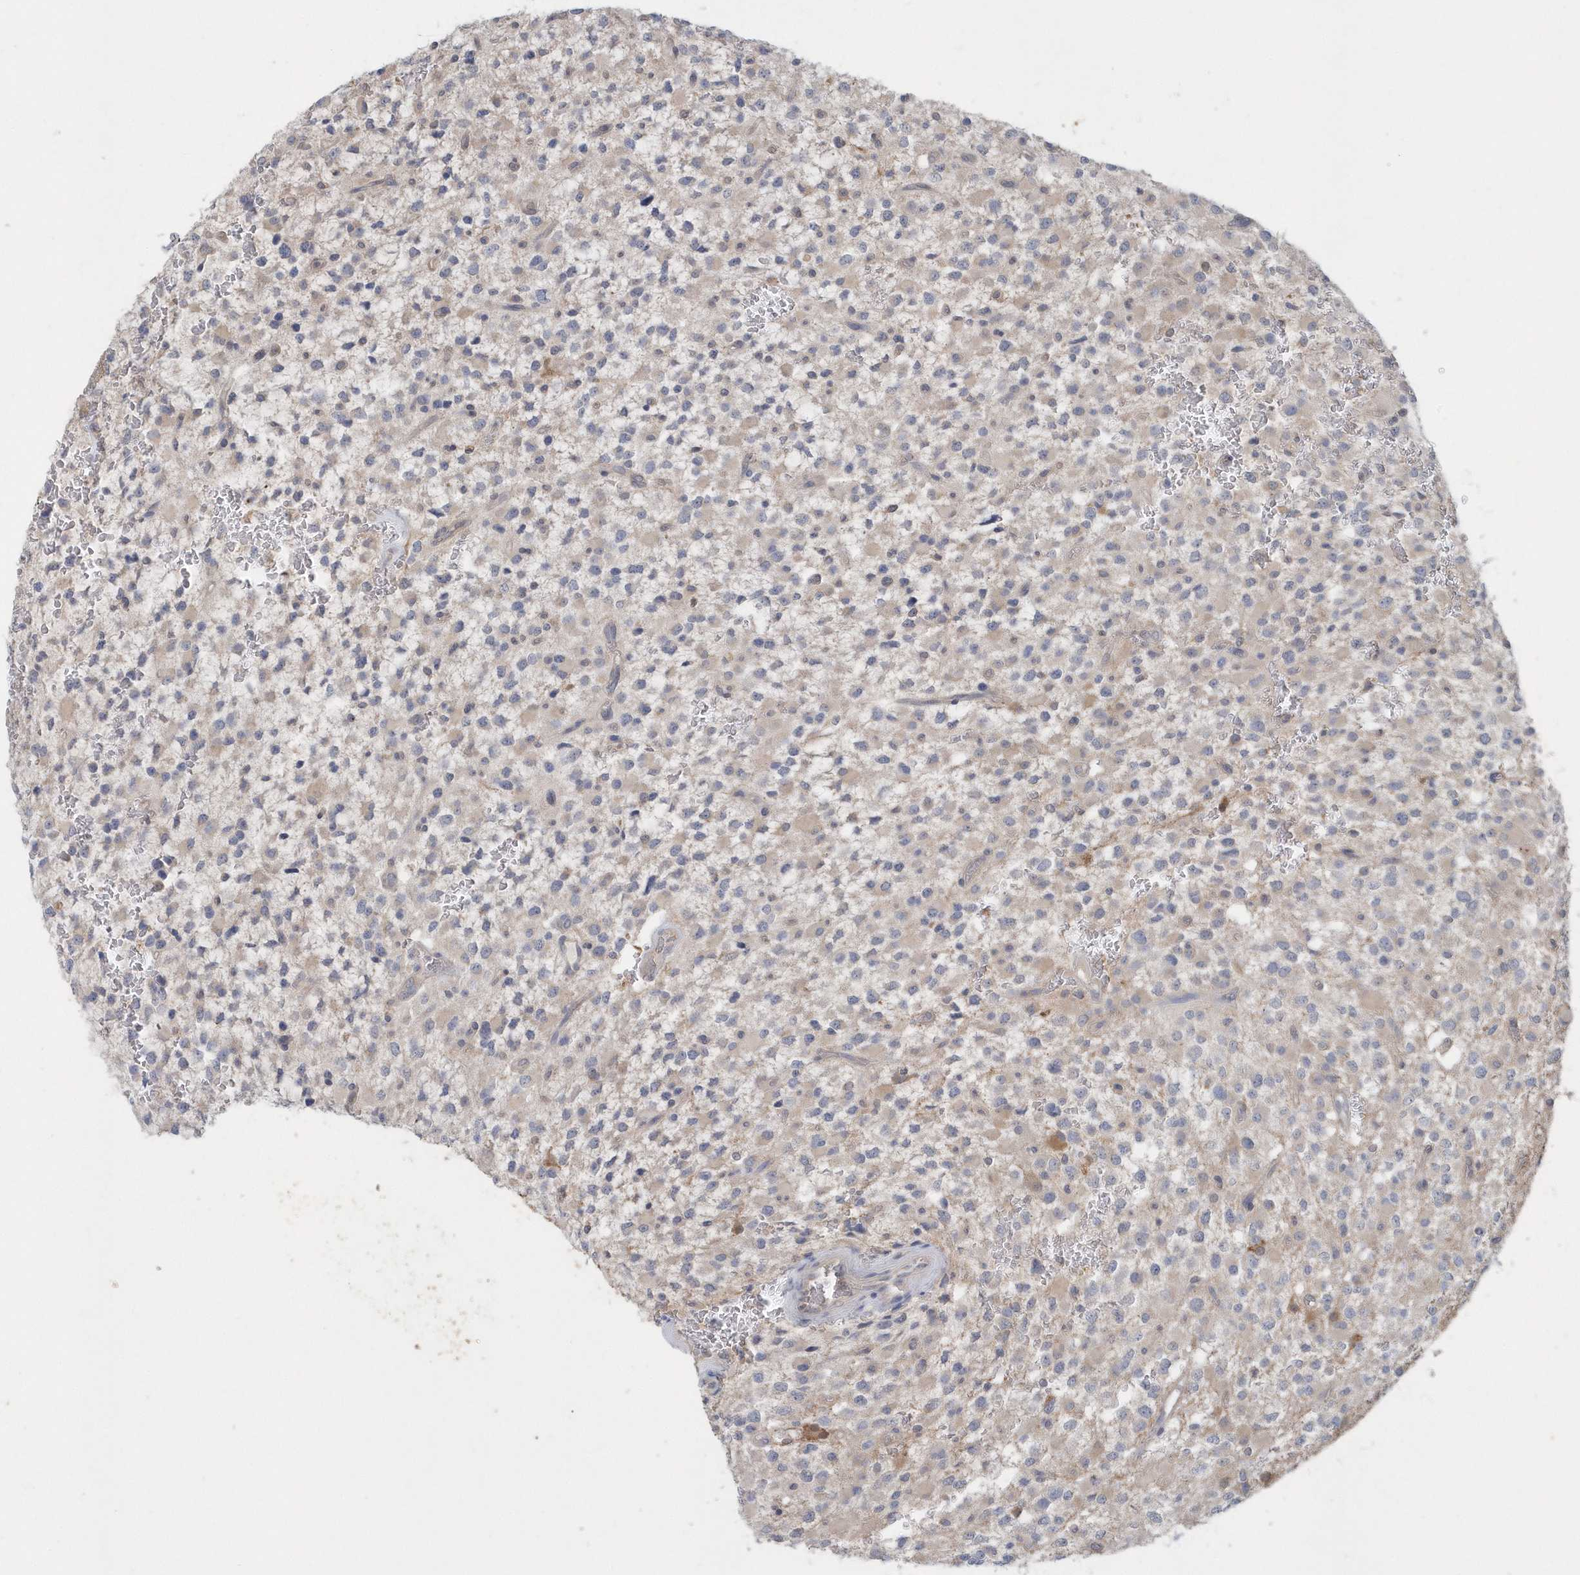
{"staining": {"intensity": "weak", "quantity": "25%-75%", "location": "cytoplasmic/membranous,nuclear"}, "tissue": "glioma", "cell_type": "Tumor cells", "image_type": "cancer", "snomed": [{"axis": "morphology", "description": "Glioma, malignant, High grade"}, {"axis": "topography", "description": "Brain"}], "caption": "The image exhibits a brown stain indicating the presence of a protein in the cytoplasmic/membranous and nuclear of tumor cells in glioma. The staining is performed using DAB brown chromogen to label protein expression. The nuclei are counter-stained blue using hematoxylin.", "gene": "AKR7A2", "patient": {"sex": "male", "age": 34}}